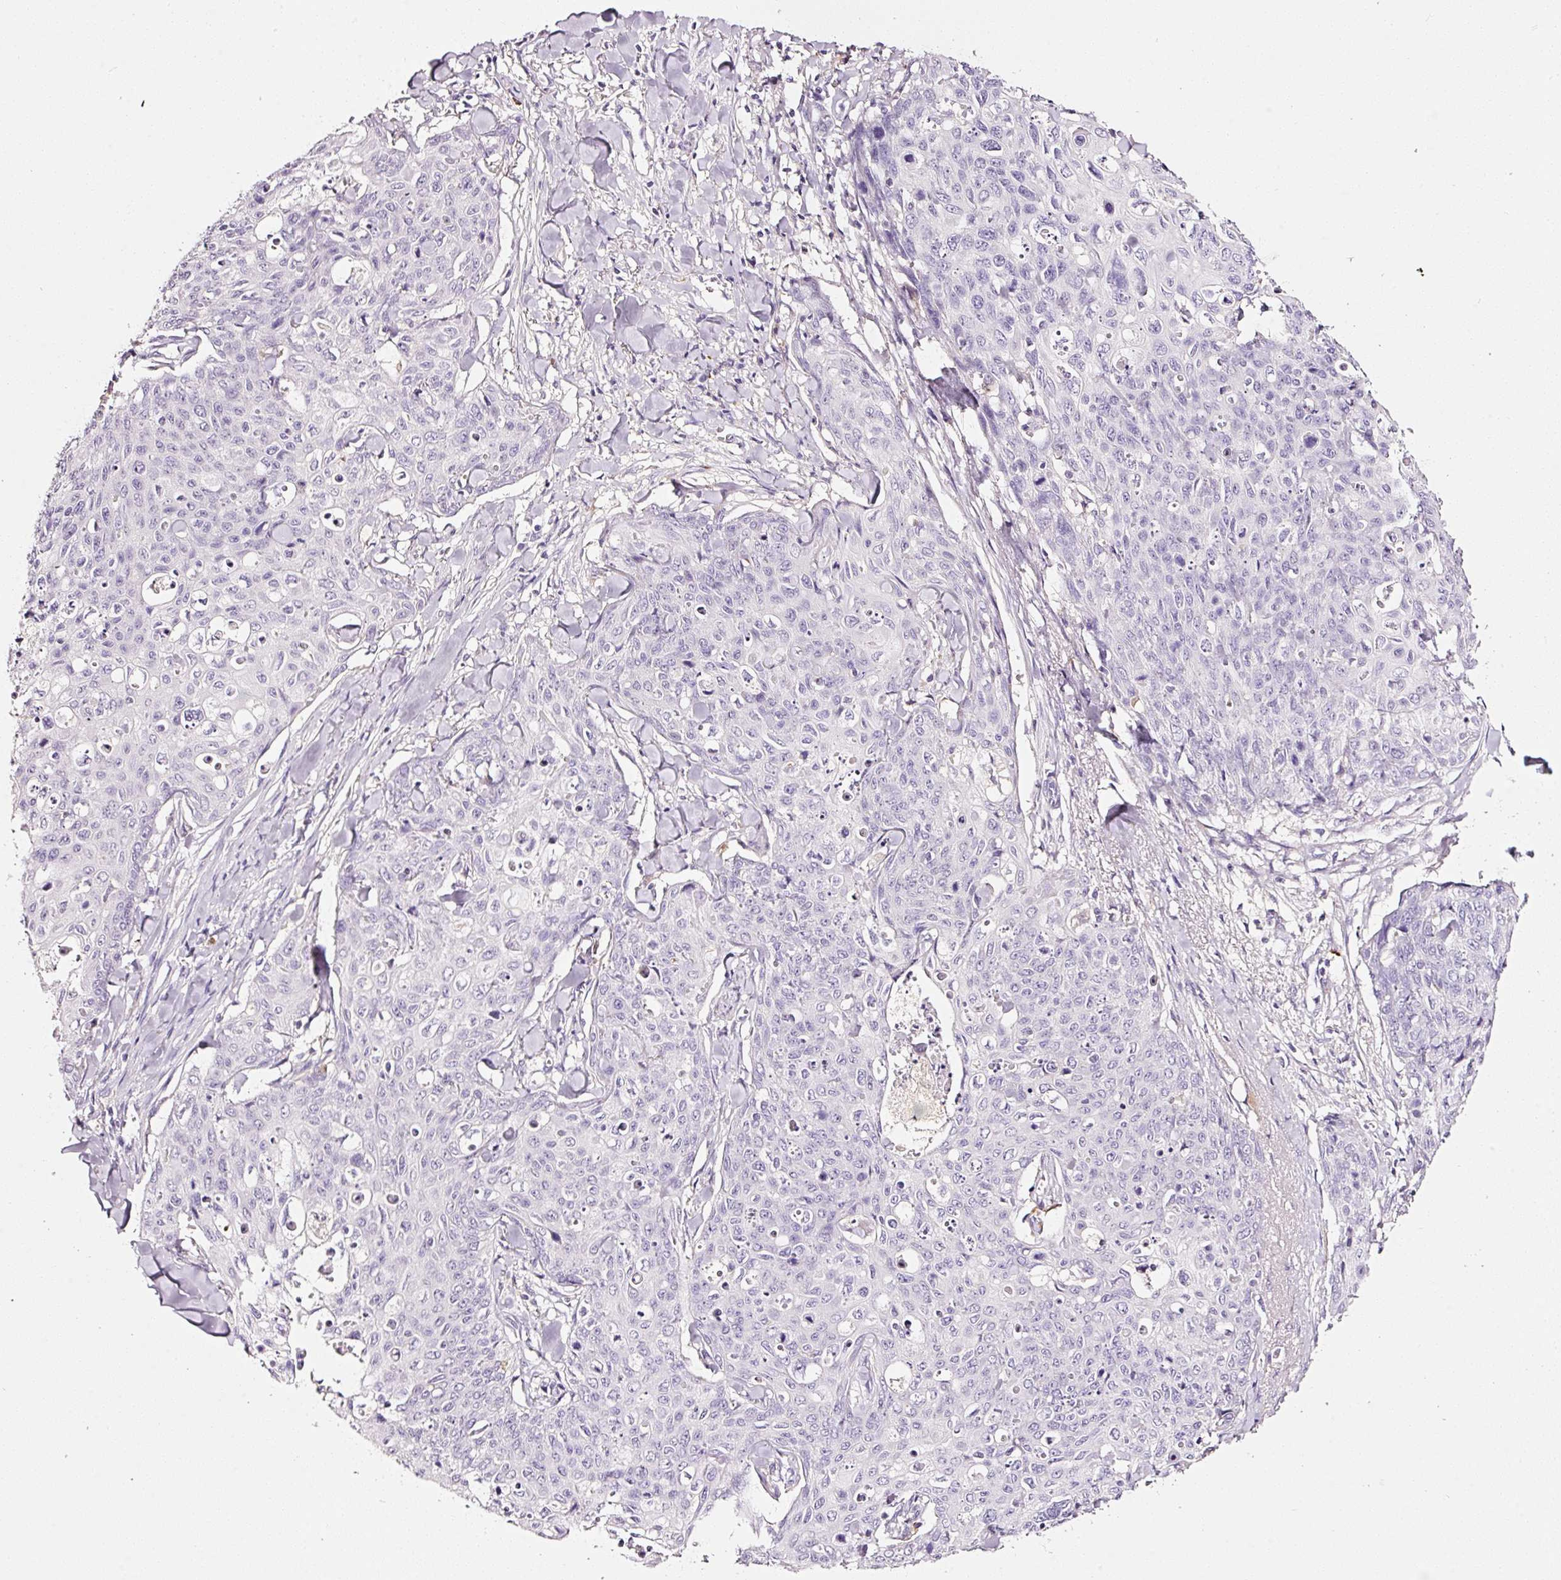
{"staining": {"intensity": "negative", "quantity": "none", "location": "none"}, "tissue": "skin cancer", "cell_type": "Tumor cells", "image_type": "cancer", "snomed": [{"axis": "morphology", "description": "Squamous cell carcinoma, NOS"}, {"axis": "topography", "description": "Skin"}, {"axis": "topography", "description": "Vulva"}], "caption": "Protein analysis of squamous cell carcinoma (skin) demonstrates no significant staining in tumor cells.", "gene": "CYB561A3", "patient": {"sex": "female", "age": 85}}